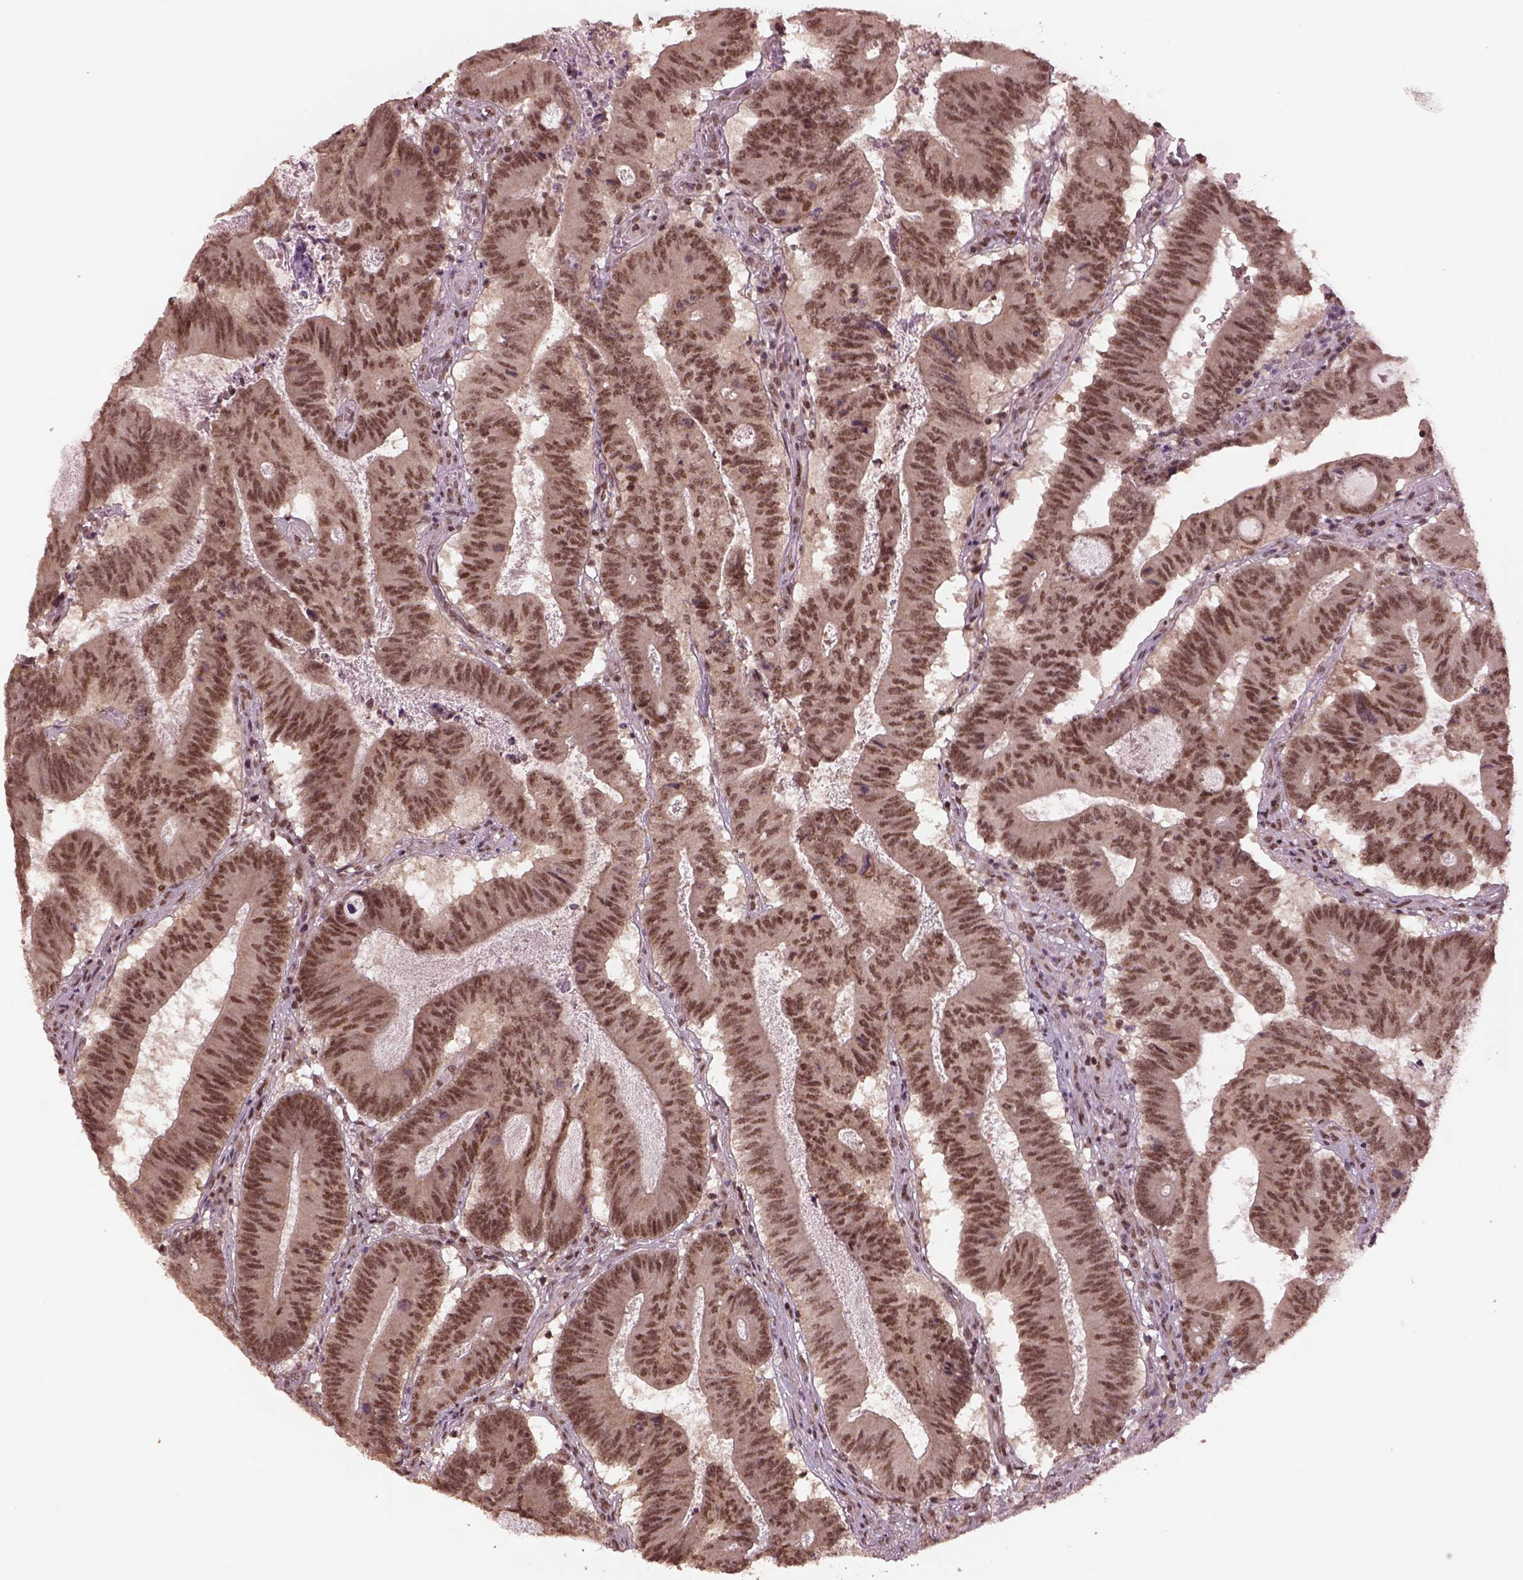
{"staining": {"intensity": "moderate", "quantity": ">75%", "location": "nuclear"}, "tissue": "colorectal cancer", "cell_type": "Tumor cells", "image_type": "cancer", "snomed": [{"axis": "morphology", "description": "Adenocarcinoma, NOS"}, {"axis": "topography", "description": "Colon"}], "caption": "Immunohistochemistry (IHC) image of neoplastic tissue: human colorectal cancer (adenocarcinoma) stained using immunohistochemistry exhibits medium levels of moderate protein expression localized specifically in the nuclear of tumor cells, appearing as a nuclear brown color.", "gene": "BRD9", "patient": {"sex": "female", "age": 70}}